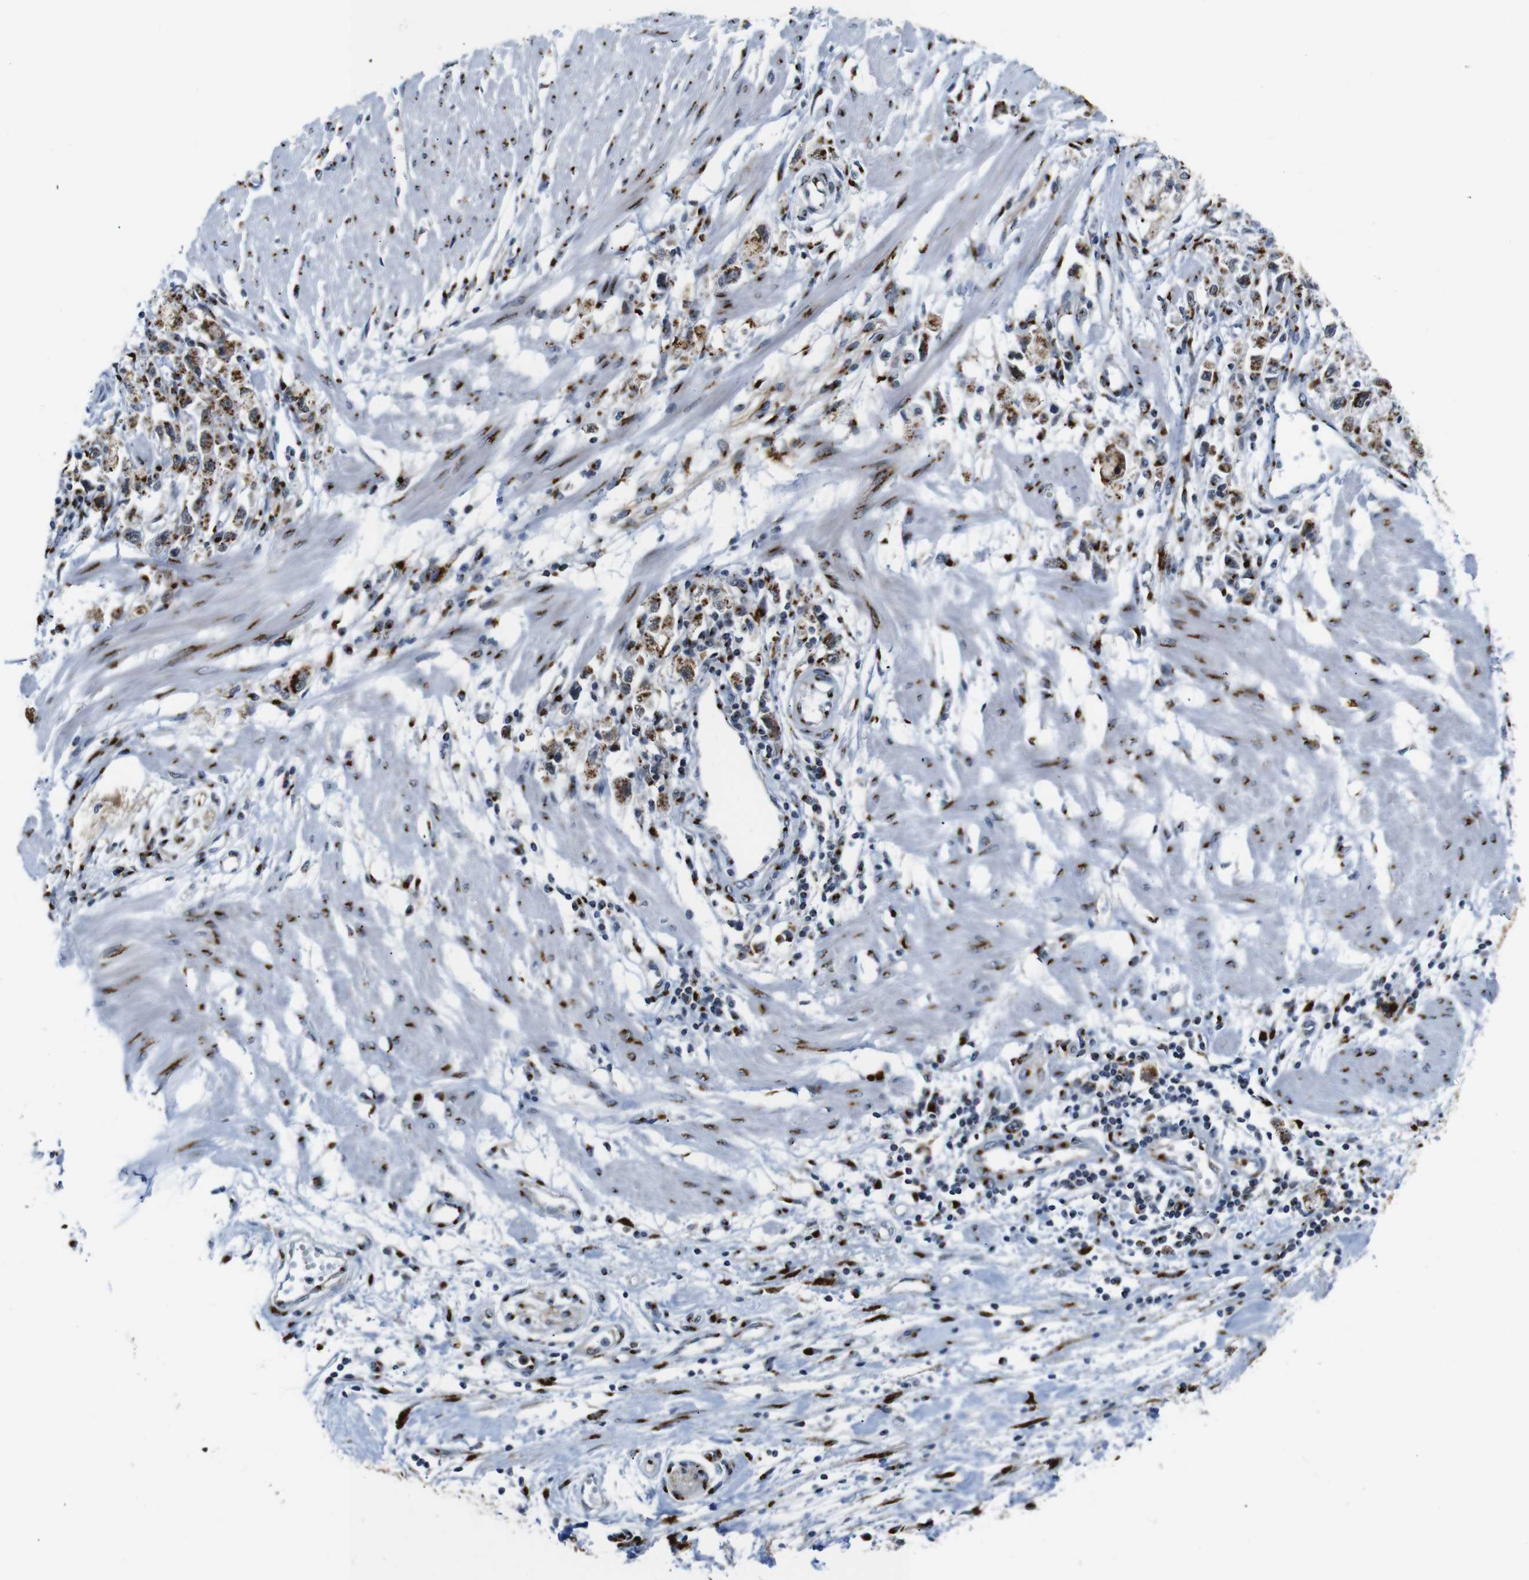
{"staining": {"intensity": "moderate", "quantity": ">75%", "location": "cytoplasmic/membranous"}, "tissue": "stomach cancer", "cell_type": "Tumor cells", "image_type": "cancer", "snomed": [{"axis": "morphology", "description": "Adenocarcinoma, NOS"}, {"axis": "topography", "description": "Stomach"}], "caption": "A histopathology image of stomach cancer (adenocarcinoma) stained for a protein reveals moderate cytoplasmic/membranous brown staining in tumor cells. (DAB IHC, brown staining for protein, blue staining for nuclei).", "gene": "TGOLN2", "patient": {"sex": "female", "age": 59}}